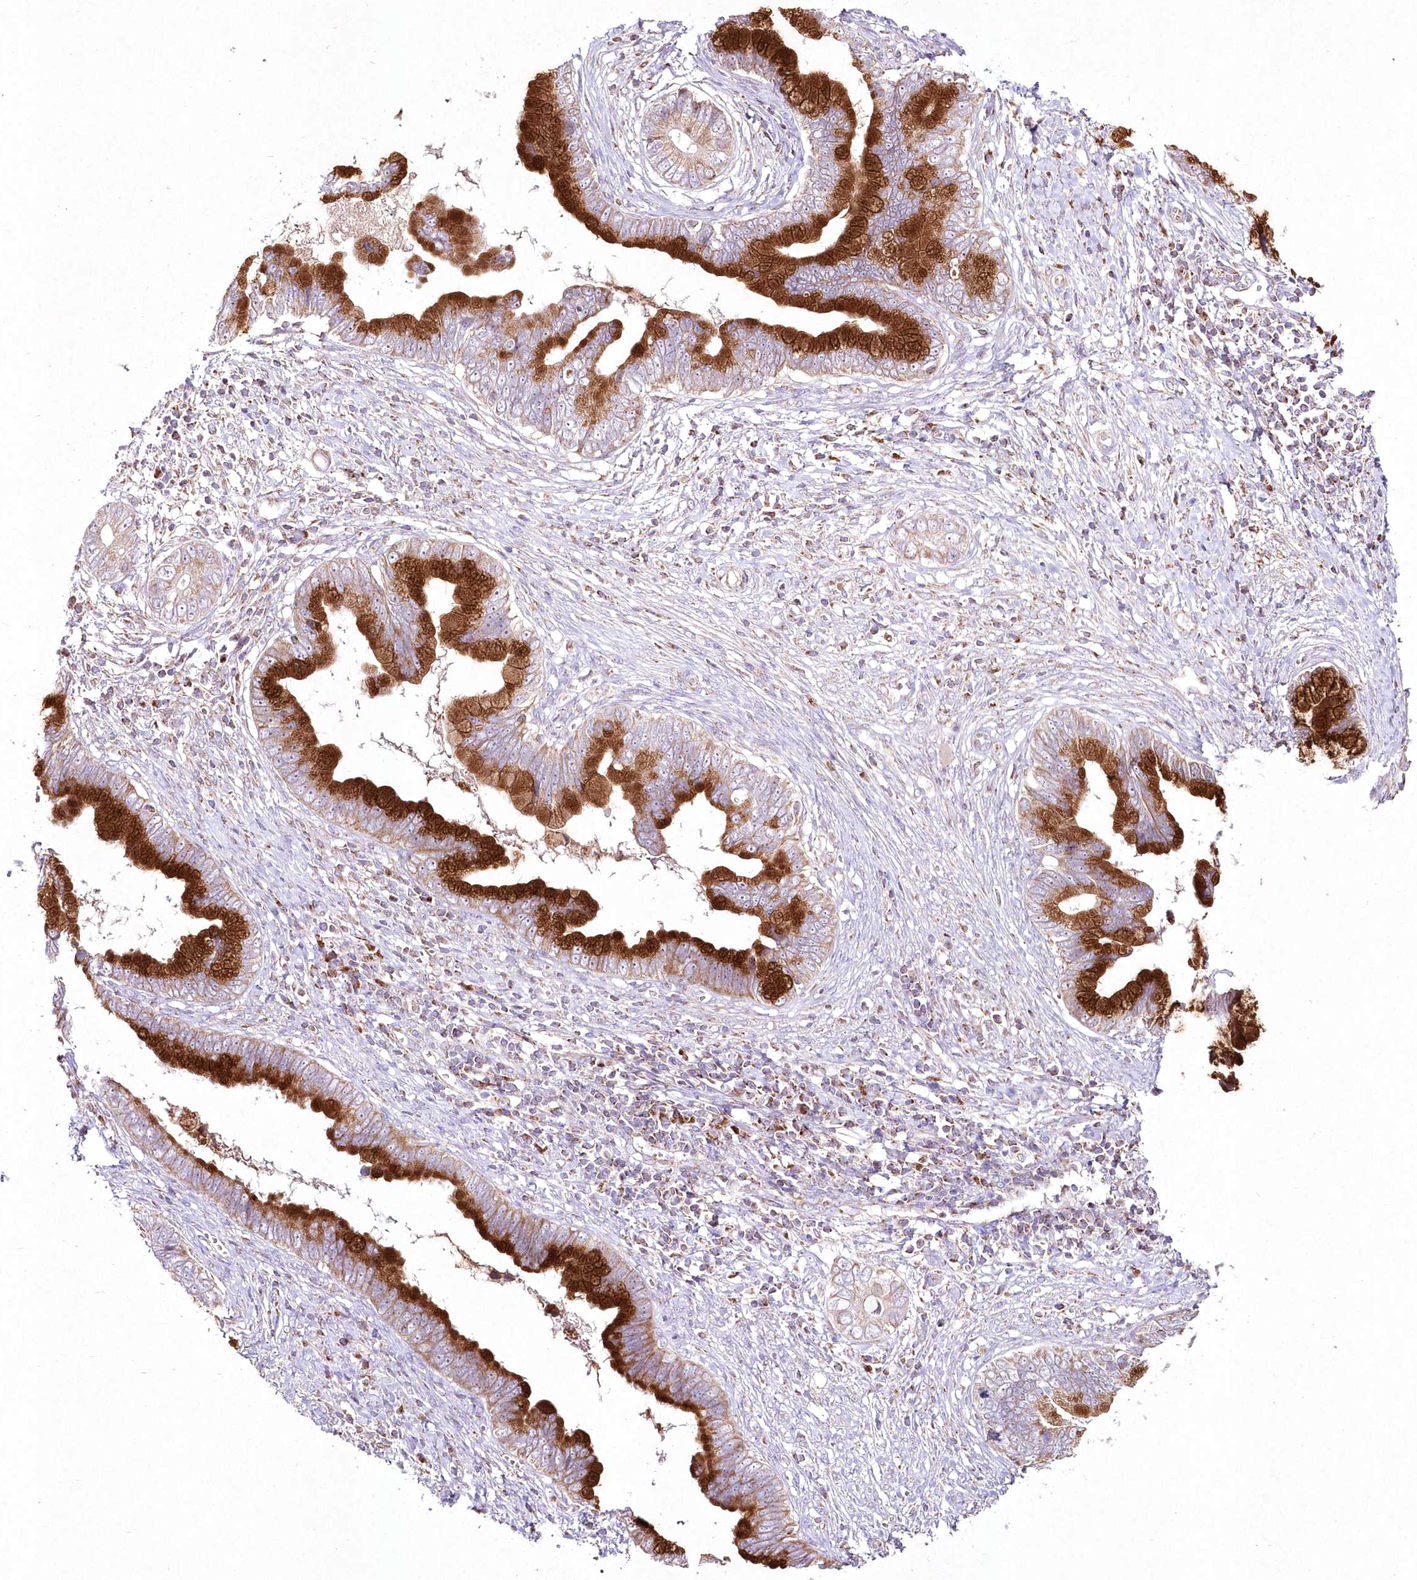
{"staining": {"intensity": "strong", "quantity": ">75%", "location": "cytoplasmic/membranous"}, "tissue": "cervical cancer", "cell_type": "Tumor cells", "image_type": "cancer", "snomed": [{"axis": "morphology", "description": "Adenocarcinoma, NOS"}, {"axis": "topography", "description": "Cervix"}], "caption": "Cervical cancer (adenocarcinoma) was stained to show a protein in brown. There is high levels of strong cytoplasmic/membranous positivity in approximately >75% of tumor cells. (Brightfield microscopy of DAB IHC at high magnification).", "gene": "DNA2", "patient": {"sex": "female", "age": 44}}